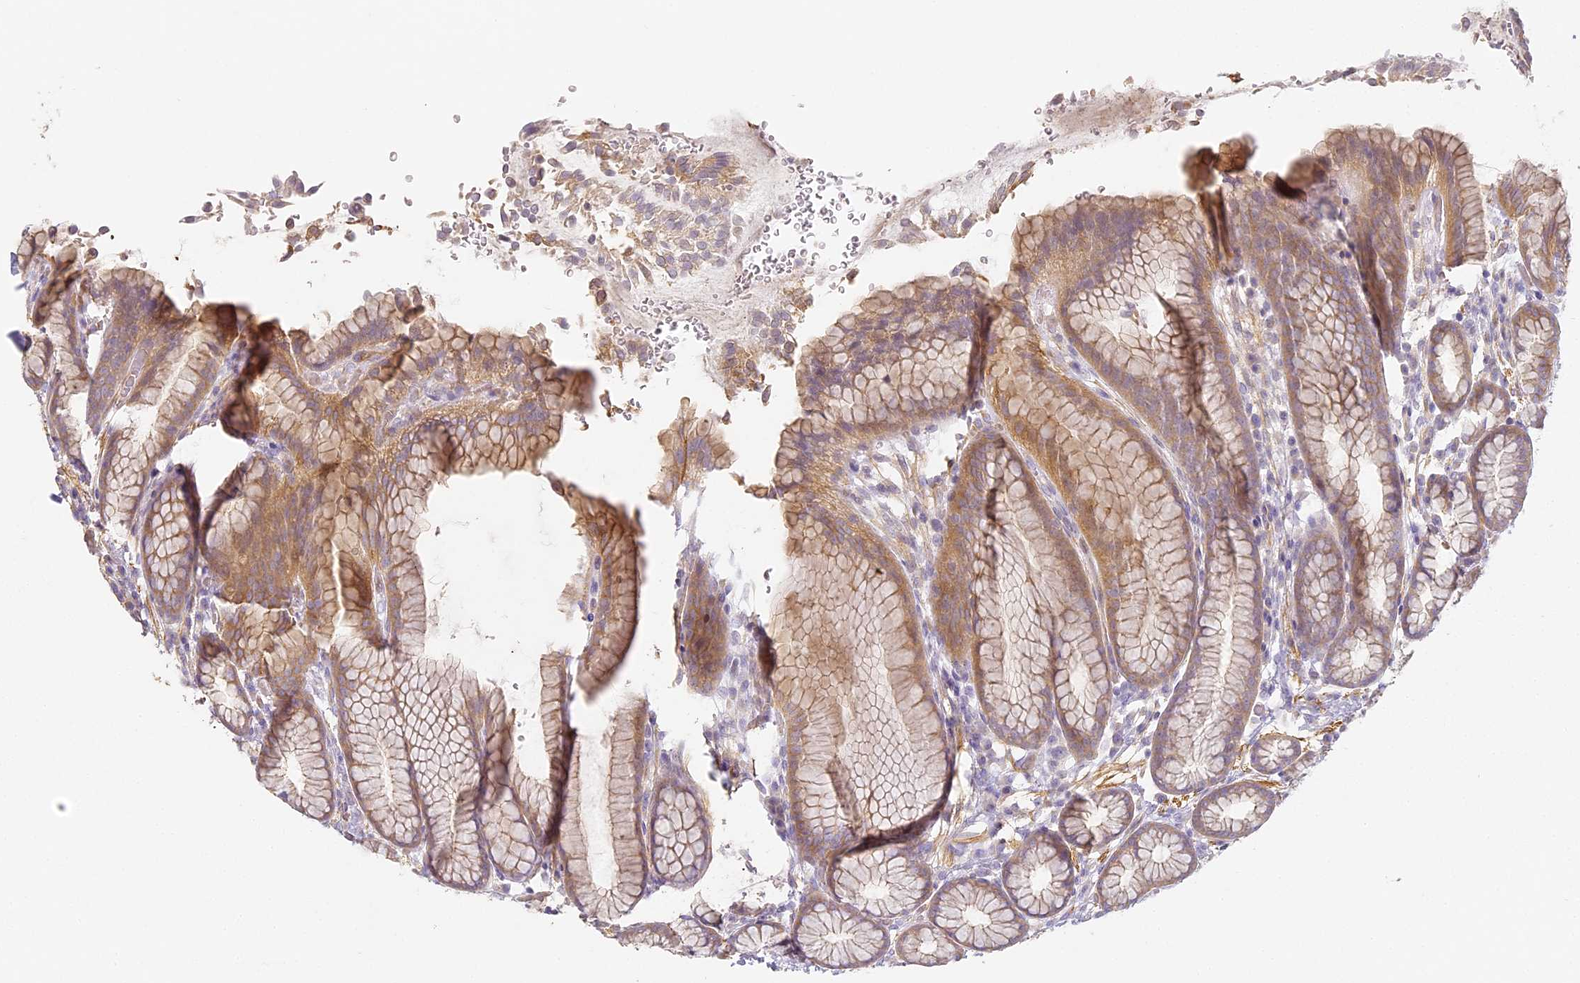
{"staining": {"intensity": "moderate", "quantity": "25%-75%", "location": "cytoplasmic/membranous"}, "tissue": "stomach", "cell_type": "Glandular cells", "image_type": "normal", "snomed": [{"axis": "morphology", "description": "Normal tissue, NOS"}, {"axis": "topography", "description": "Stomach"}], "caption": "A medium amount of moderate cytoplasmic/membranous staining is seen in about 25%-75% of glandular cells in normal stomach.", "gene": "MED28", "patient": {"sex": "male", "age": 42}}